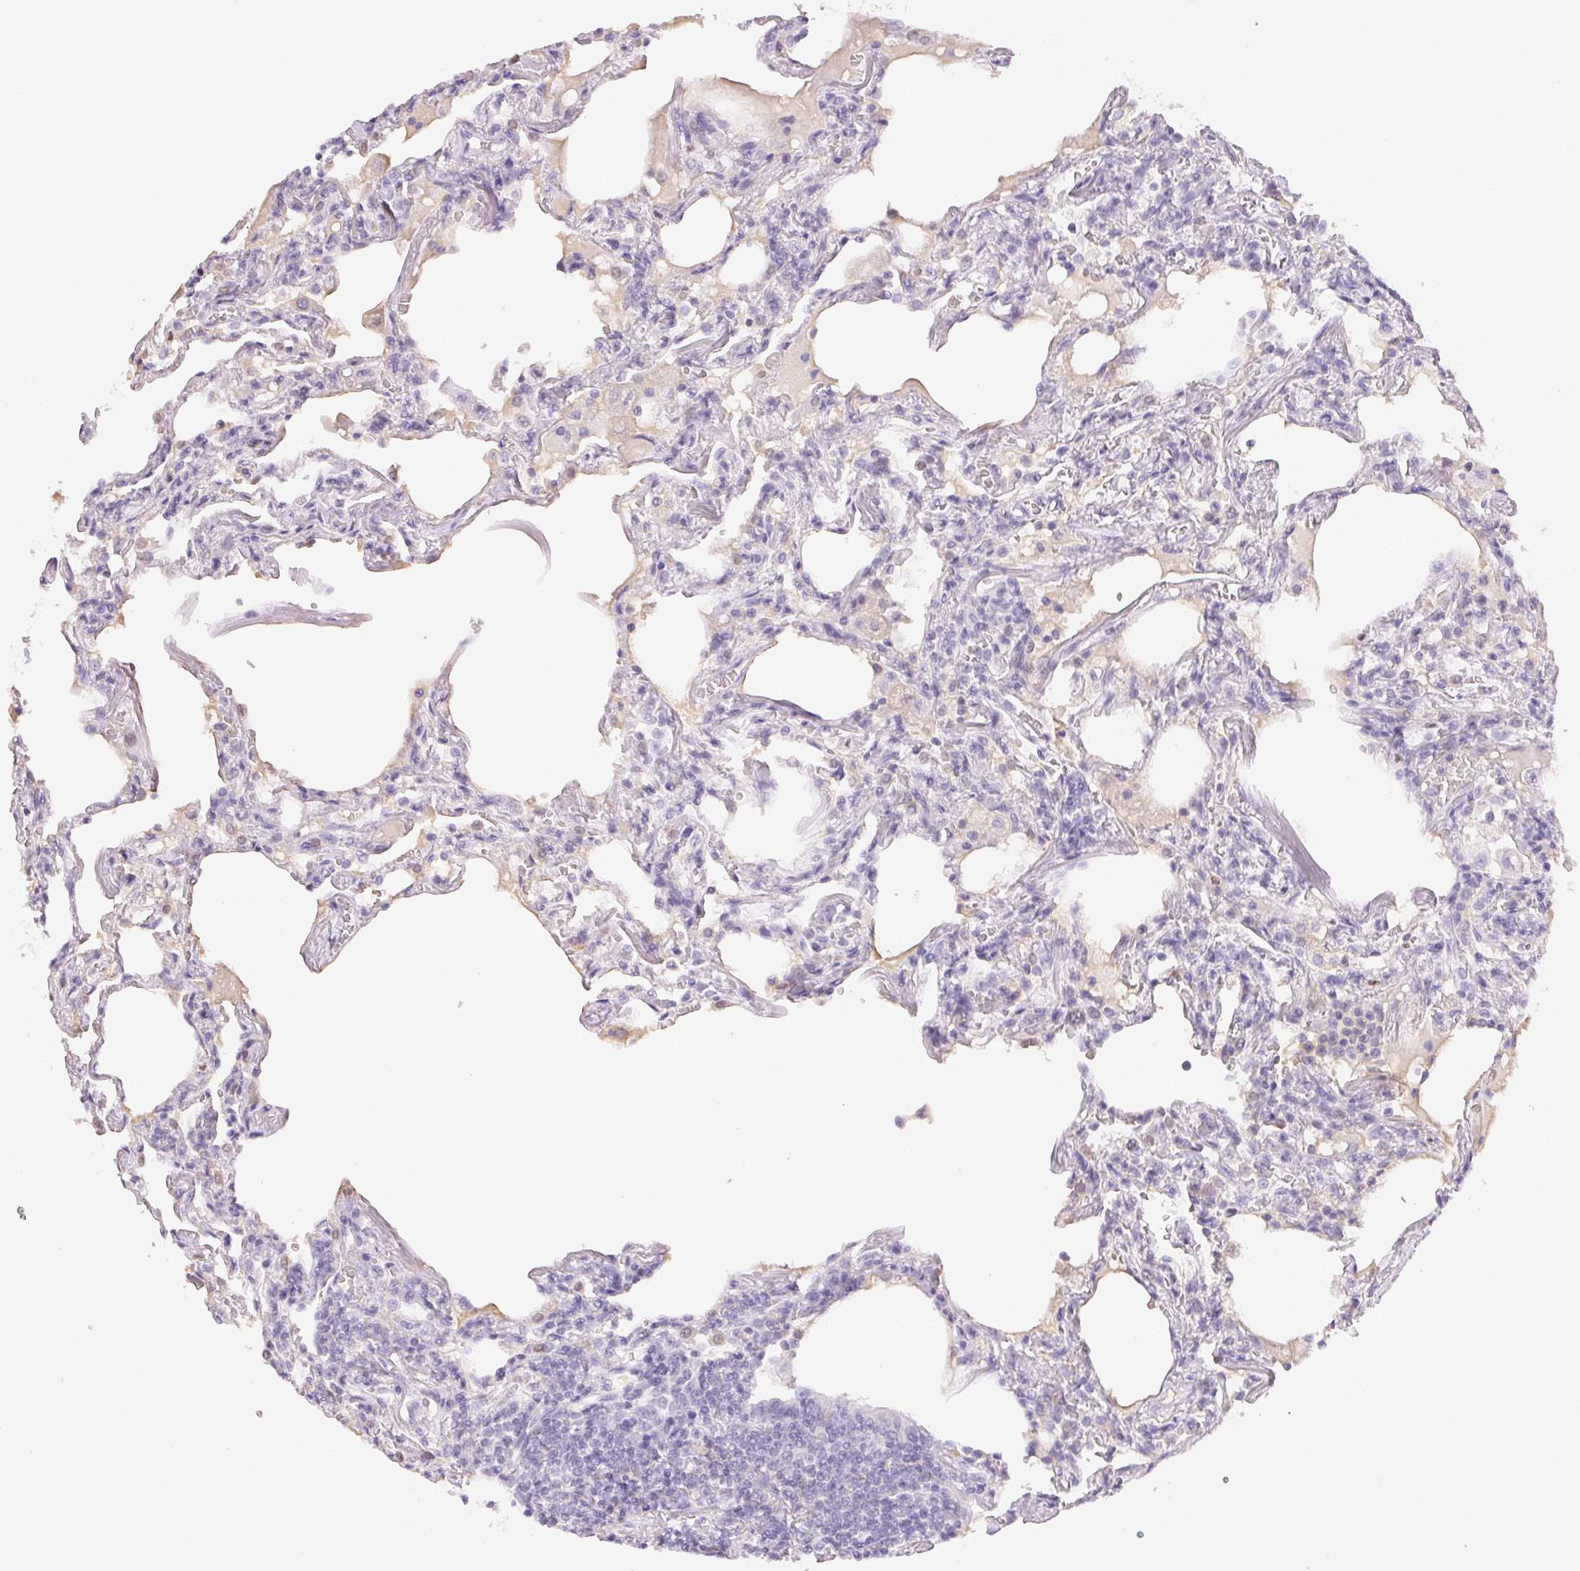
{"staining": {"intensity": "negative", "quantity": "none", "location": "none"}, "tissue": "lymphoma", "cell_type": "Tumor cells", "image_type": "cancer", "snomed": [{"axis": "morphology", "description": "Malignant lymphoma, non-Hodgkin's type, Low grade"}, {"axis": "topography", "description": "Lung"}], "caption": "Immunohistochemistry micrograph of low-grade malignant lymphoma, non-Hodgkin's type stained for a protein (brown), which shows no expression in tumor cells.", "gene": "PADI4", "patient": {"sex": "female", "age": 71}}